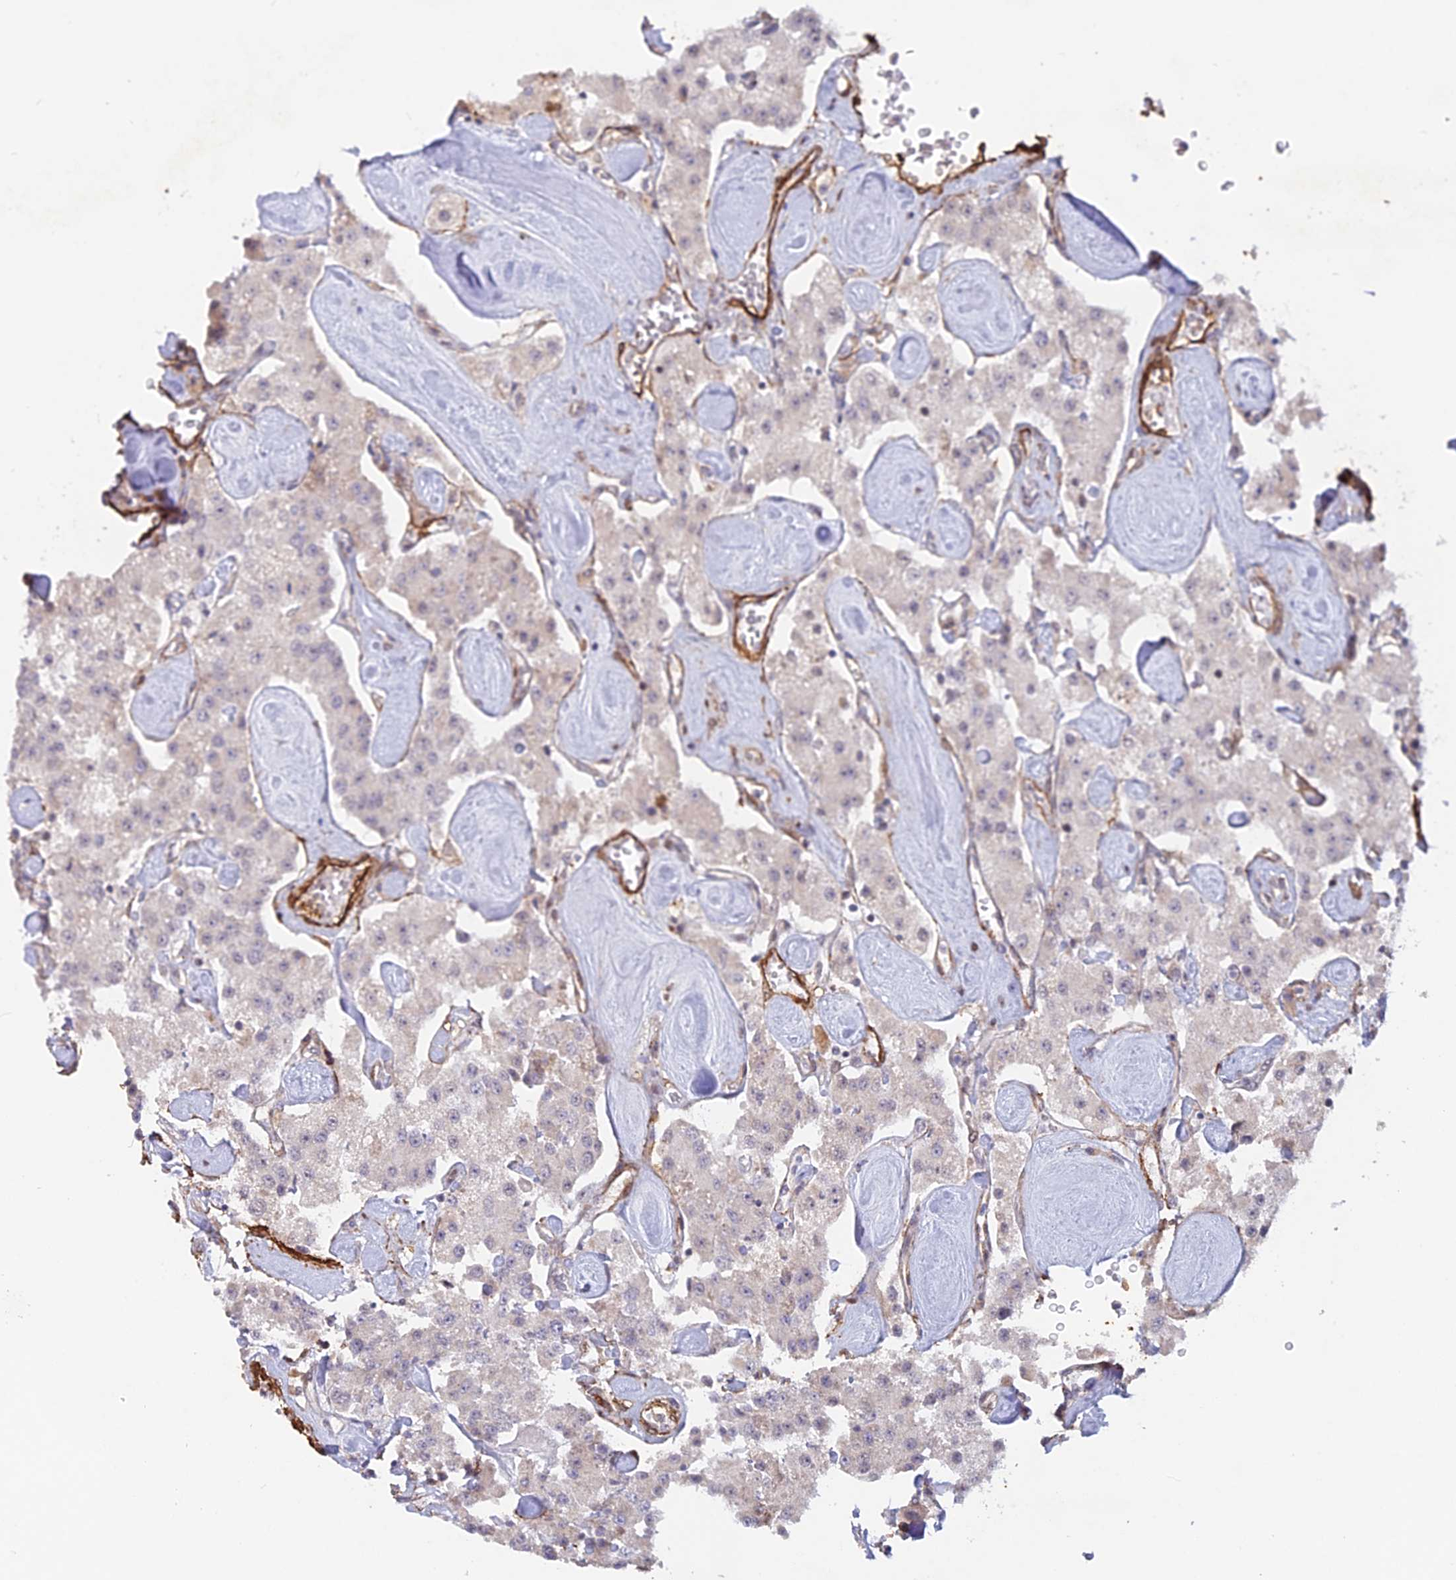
{"staining": {"intensity": "negative", "quantity": "none", "location": "none"}, "tissue": "carcinoid", "cell_type": "Tumor cells", "image_type": "cancer", "snomed": [{"axis": "morphology", "description": "Carcinoid, malignant, NOS"}, {"axis": "topography", "description": "Pancreas"}], "caption": "Tumor cells are negative for protein expression in human carcinoid.", "gene": "CCDC154", "patient": {"sex": "male", "age": 41}}